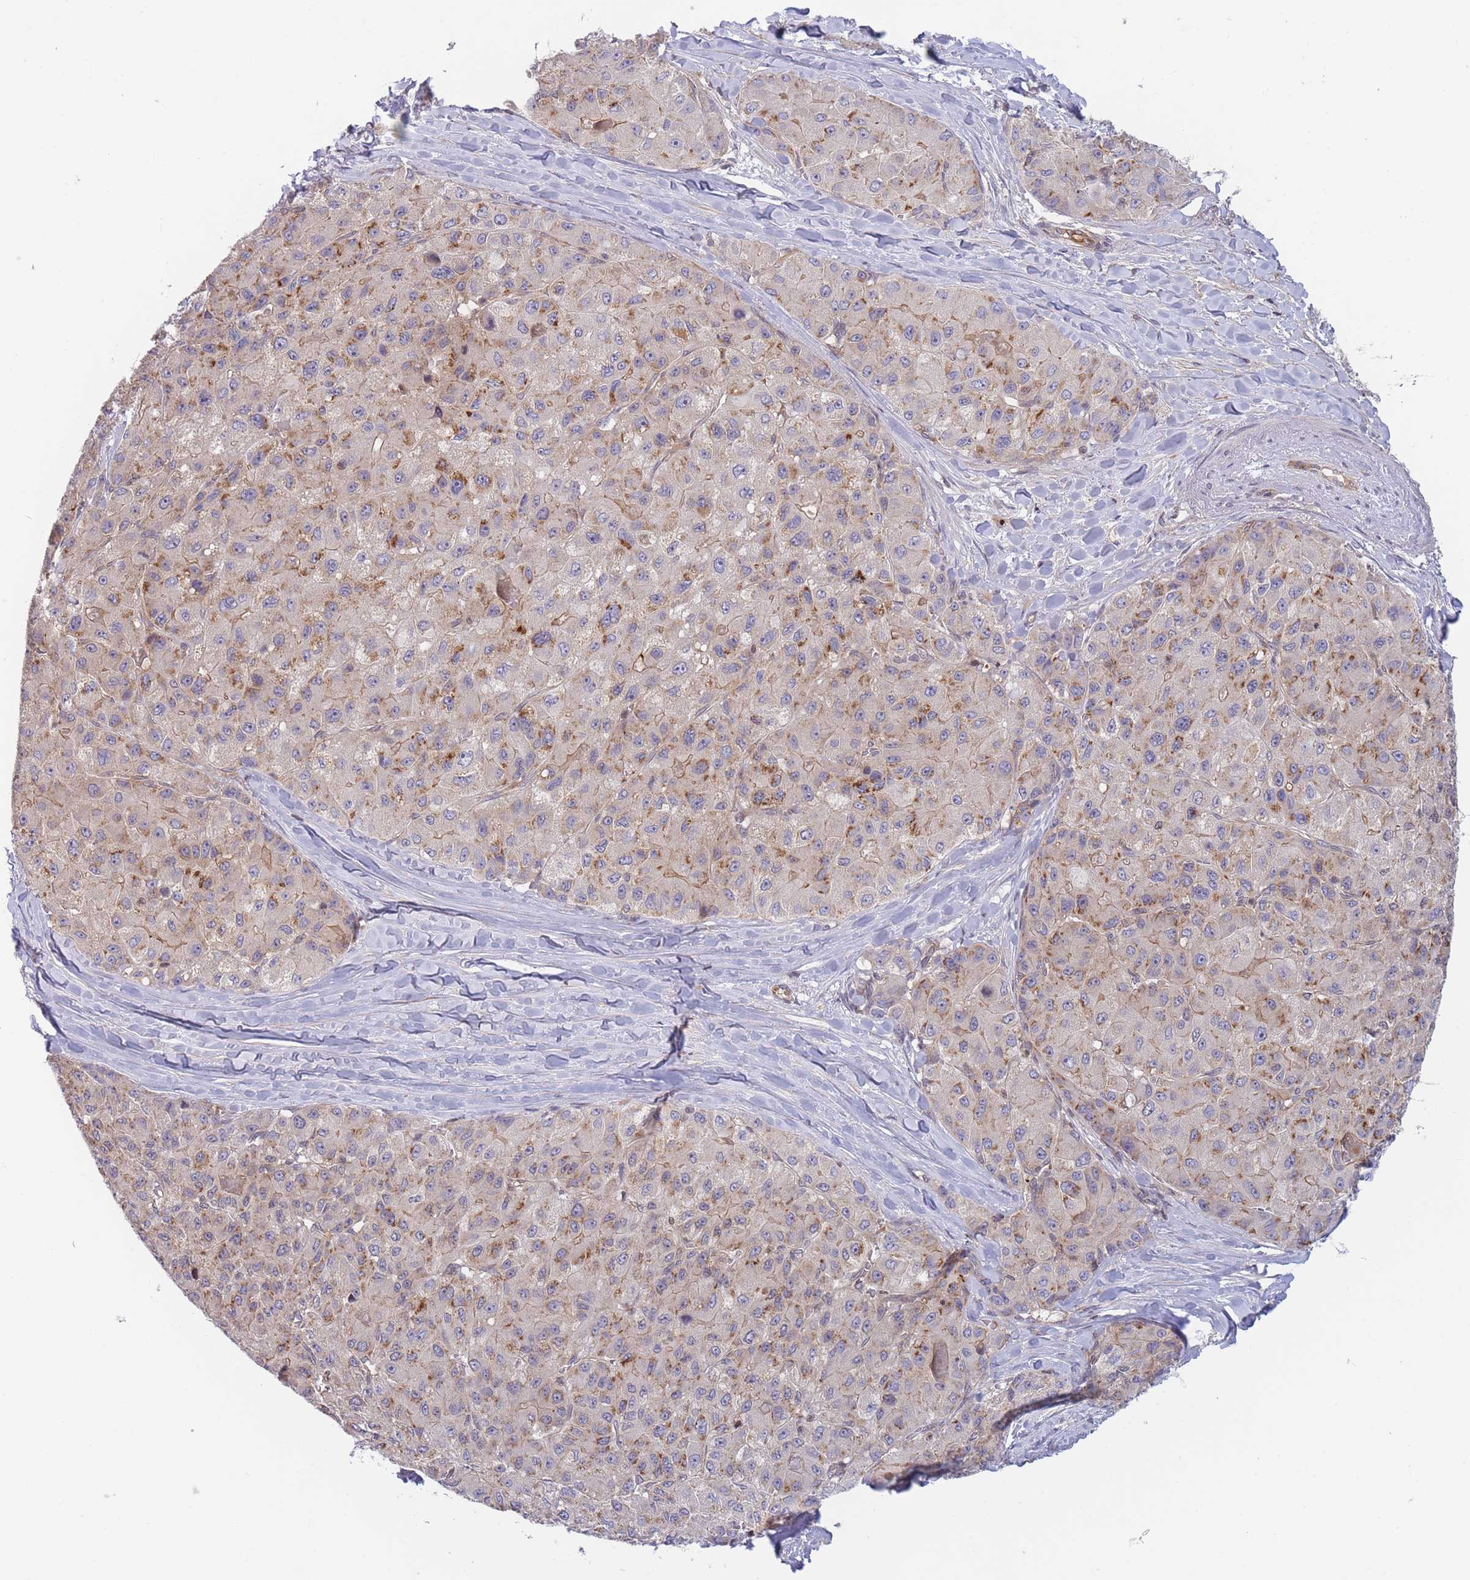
{"staining": {"intensity": "weak", "quantity": "25%-75%", "location": "cytoplasmic/membranous"}, "tissue": "liver cancer", "cell_type": "Tumor cells", "image_type": "cancer", "snomed": [{"axis": "morphology", "description": "Carcinoma, Hepatocellular, NOS"}, {"axis": "topography", "description": "Liver"}], "caption": "Immunohistochemistry (DAB (3,3'-diaminobenzidine)) staining of human hepatocellular carcinoma (liver) exhibits weak cytoplasmic/membranous protein staining in approximately 25%-75% of tumor cells. Immunohistochemistry (ihc) stains the protein of interest in brown and the nuclei are stained blue.", "gene": "SLC35F5", "patient": {"sex": "male", "age": 80}}